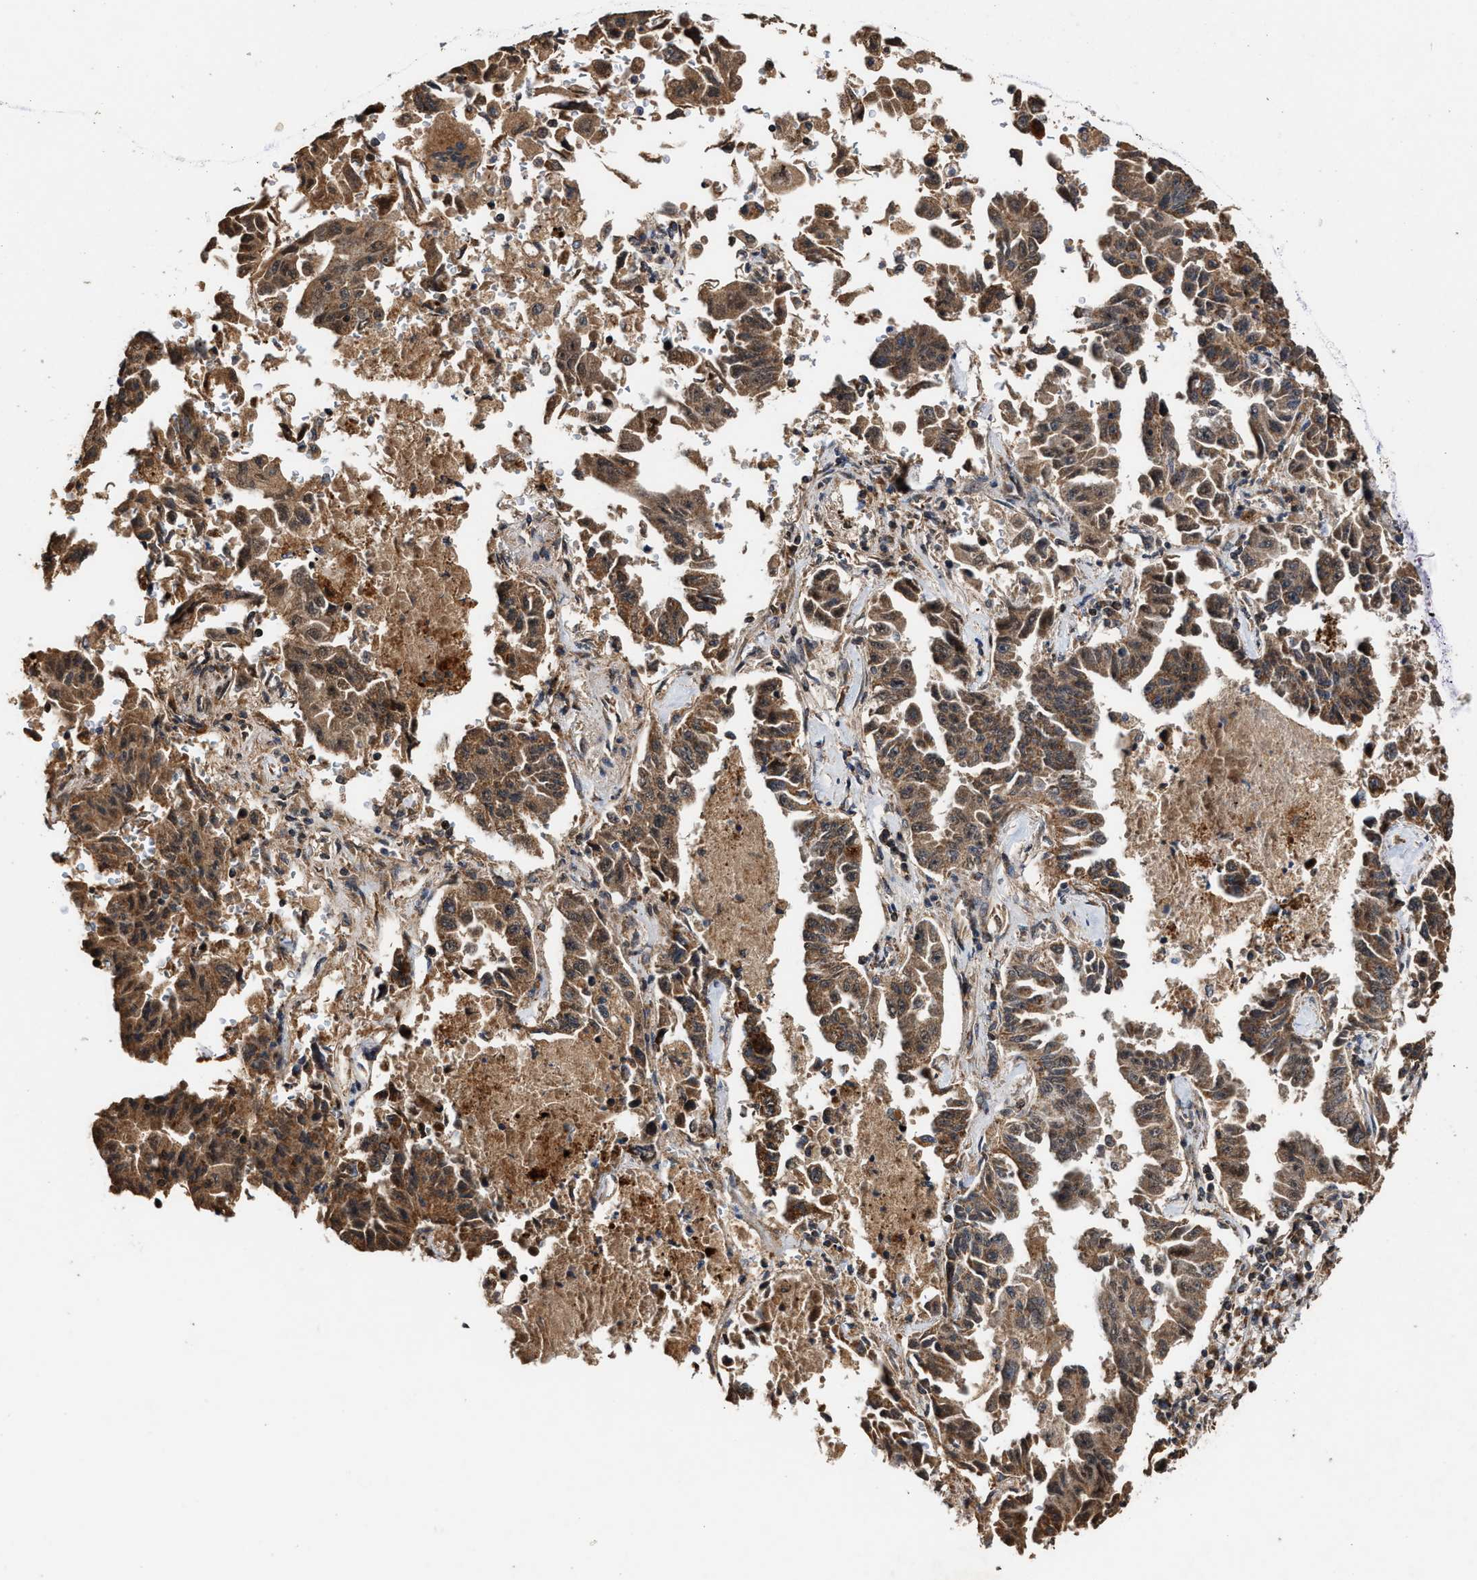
{"staining": {"intensity": "moderate", "quantity": ">75%", "location": "cytoplasmic/membranous"}, "tissue": "lung cancer", "cell_type": "Tumor cells", "image_type": "cancer", "snomed": [{"axis": "morphology", "description": "Adenocarcinoma, NOS"}, {"axis": "topography", "description": "Lung"}], "caption": "Lung cancer (adenocarcinoma) stained for a protein displays moderate cytoplasmic/membranous positivity in tumor cells. (Stains: DAB (3,3'-diaminobenzidine) in brown, nuclei in blue, Microscopy: brightfield microscopy at high magnification).", "gene": "ZNHIT6", "patient": {"sex": "female", "age": 51}}